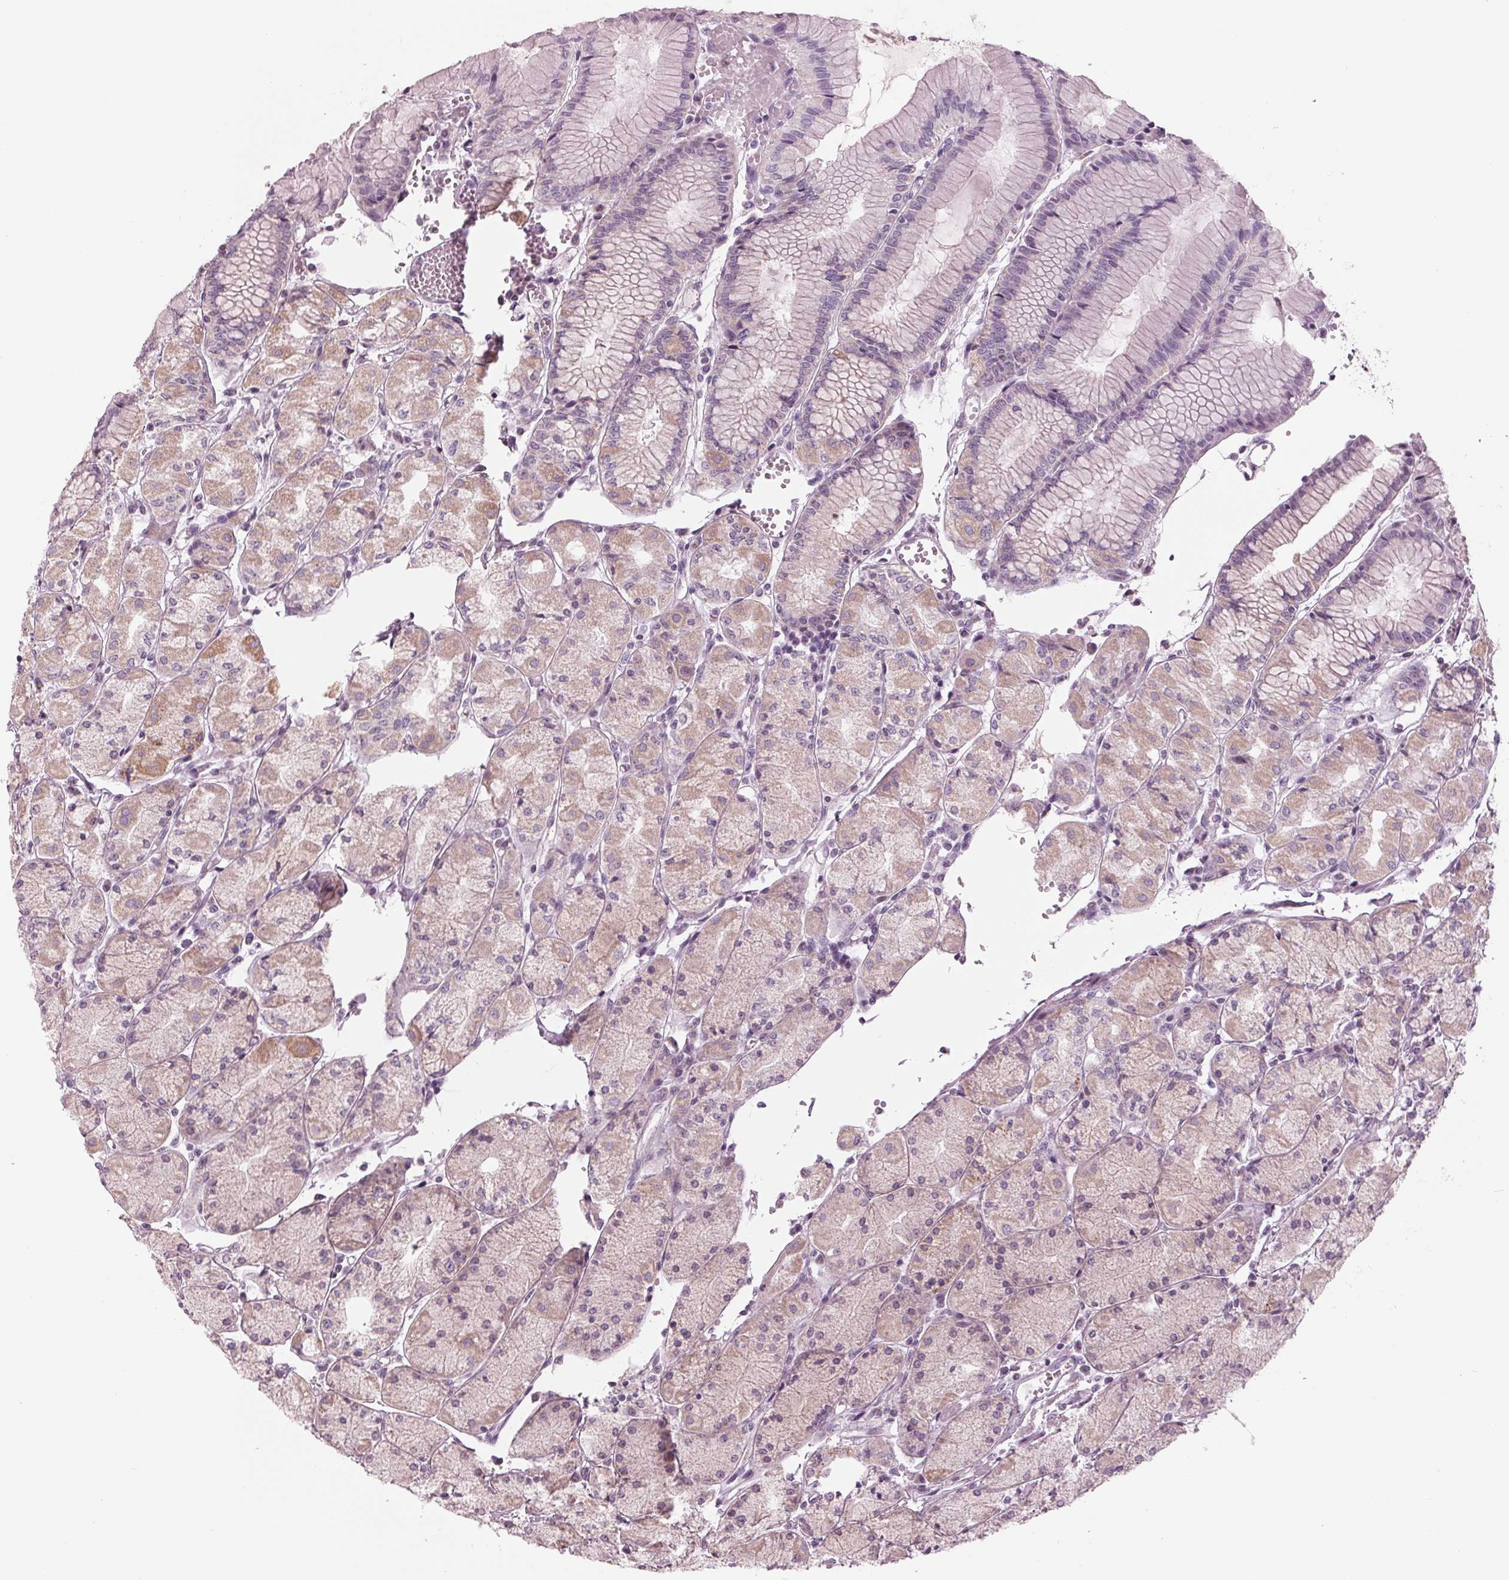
{"staining": {"intensity": "weak", "quantity": "25%-75%", "location": "cytoplasmic/membranous"}, "tissue": "stomach", "cell_type": "Glandular cells", "image_type": "normal", "snomed": [{"axis": "morphology", "description": "Normal tissue, NOS"}, {"axis": "topography", "description": "Stomach, upper"}], "caption": "Weak cytoplasmic/membranous expression is present in approximately 25%-75% of glandular cells in unremarkable stomach. The protein is stained brown, and the nuclei are stained in blue (DAB (3,3'-diaminobenzidine) IHC with brightfield microscopy, high magnification).", "gene": "SAMD4A", "patient": {"sex": "male", "age": 69}}